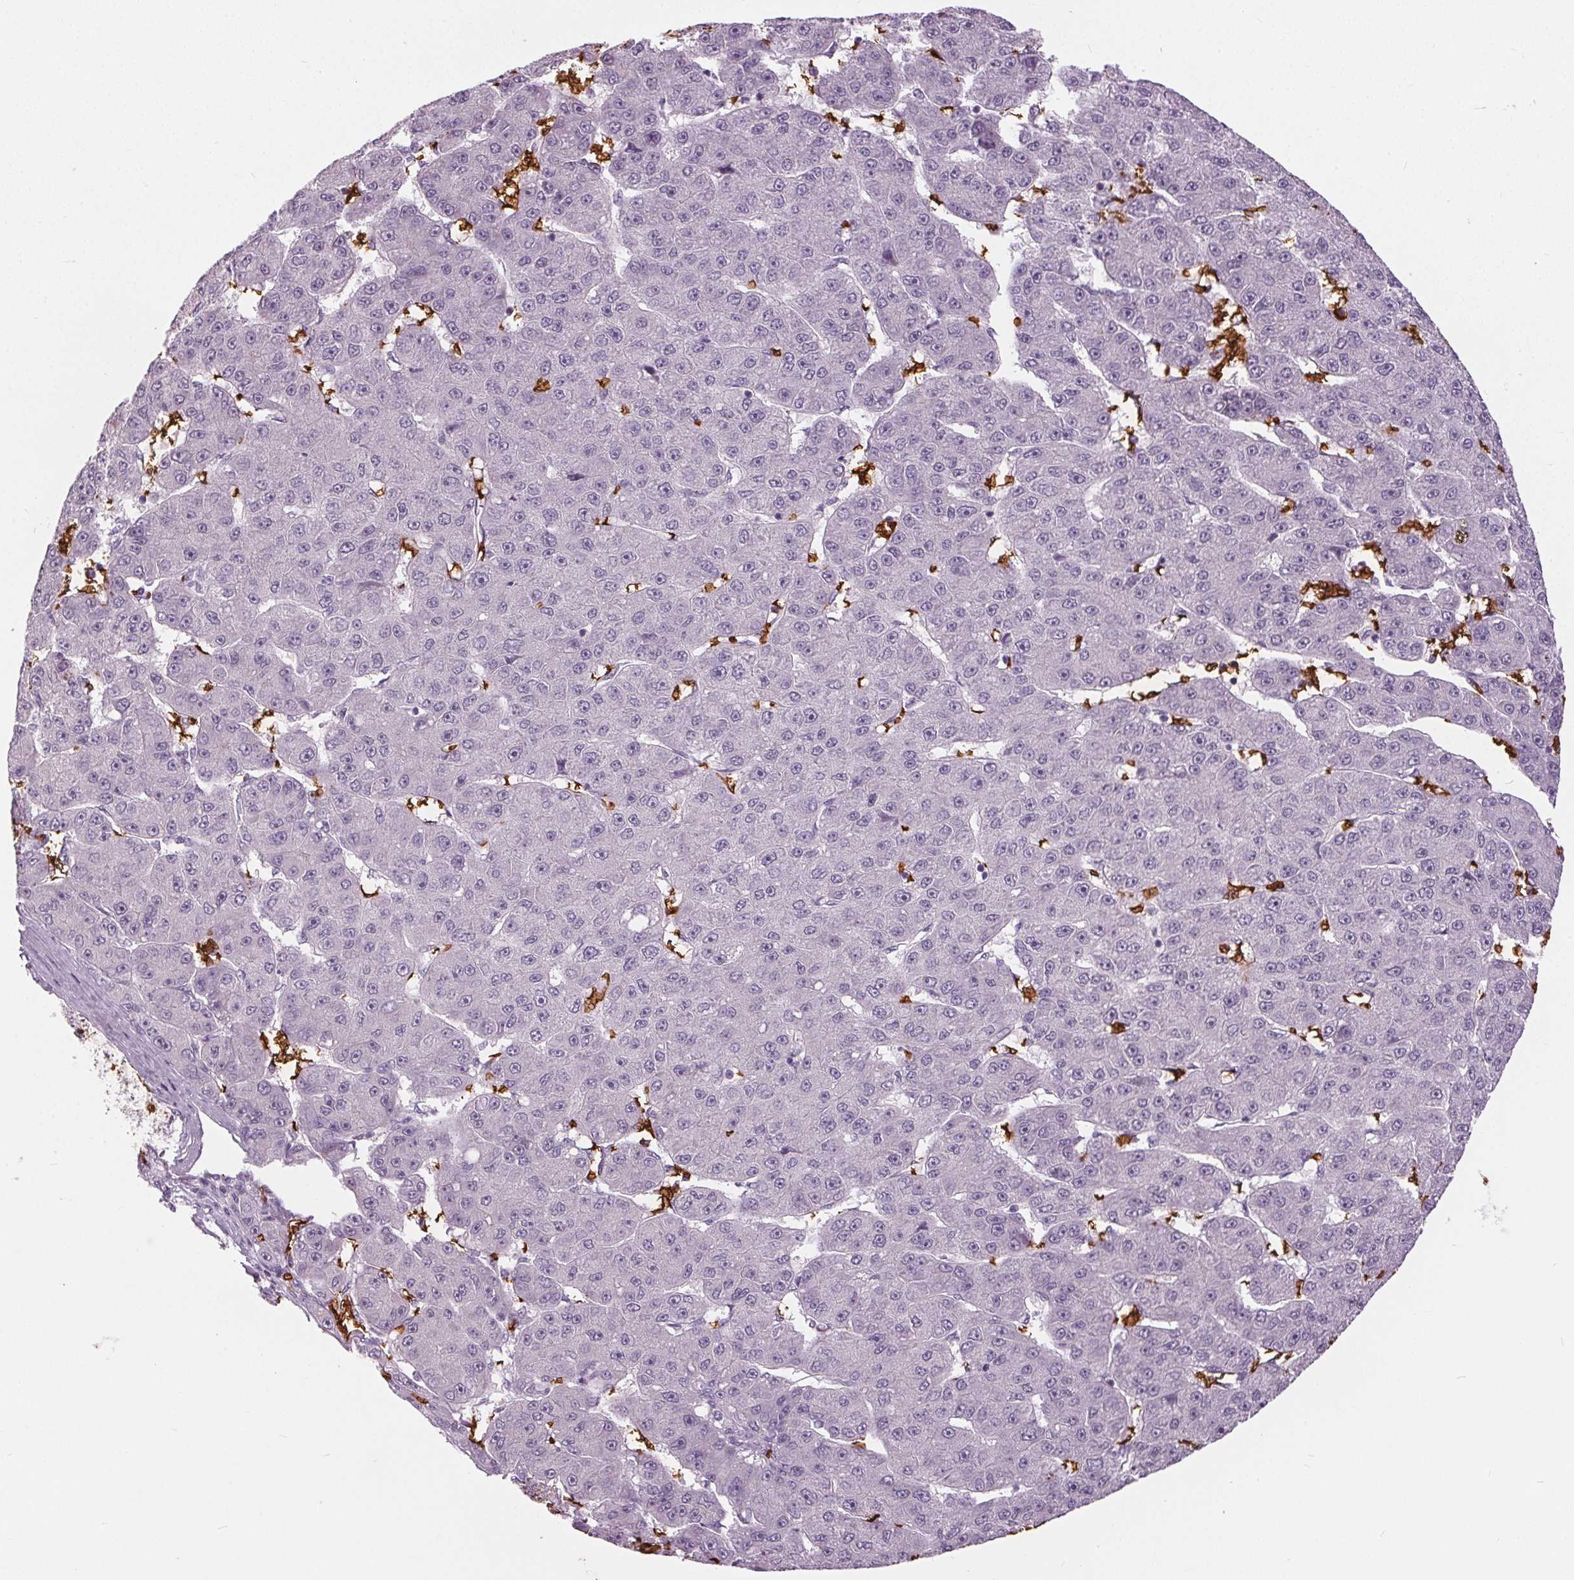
{"staining": {"intensity": "negative", "quantity": "none", "location": "none"}, "tissue": "liver cancer", "cell_type": "Tumor cells", "image_type": "cancer", "snomed": [{"axis": "morphology", "description": "Carcinoma, Hepatocellular, NOS"}, {"axis": "topography", "description": "Liver"}], "caption": "High power microscopy photomicrograph of an immunohistochemistry (IHC) photomicrograph of liver cancer, revealing no significant expression in tumor cells.", "gene": "SLC4A1", "patient": {"sex": "male", "age": 67}}